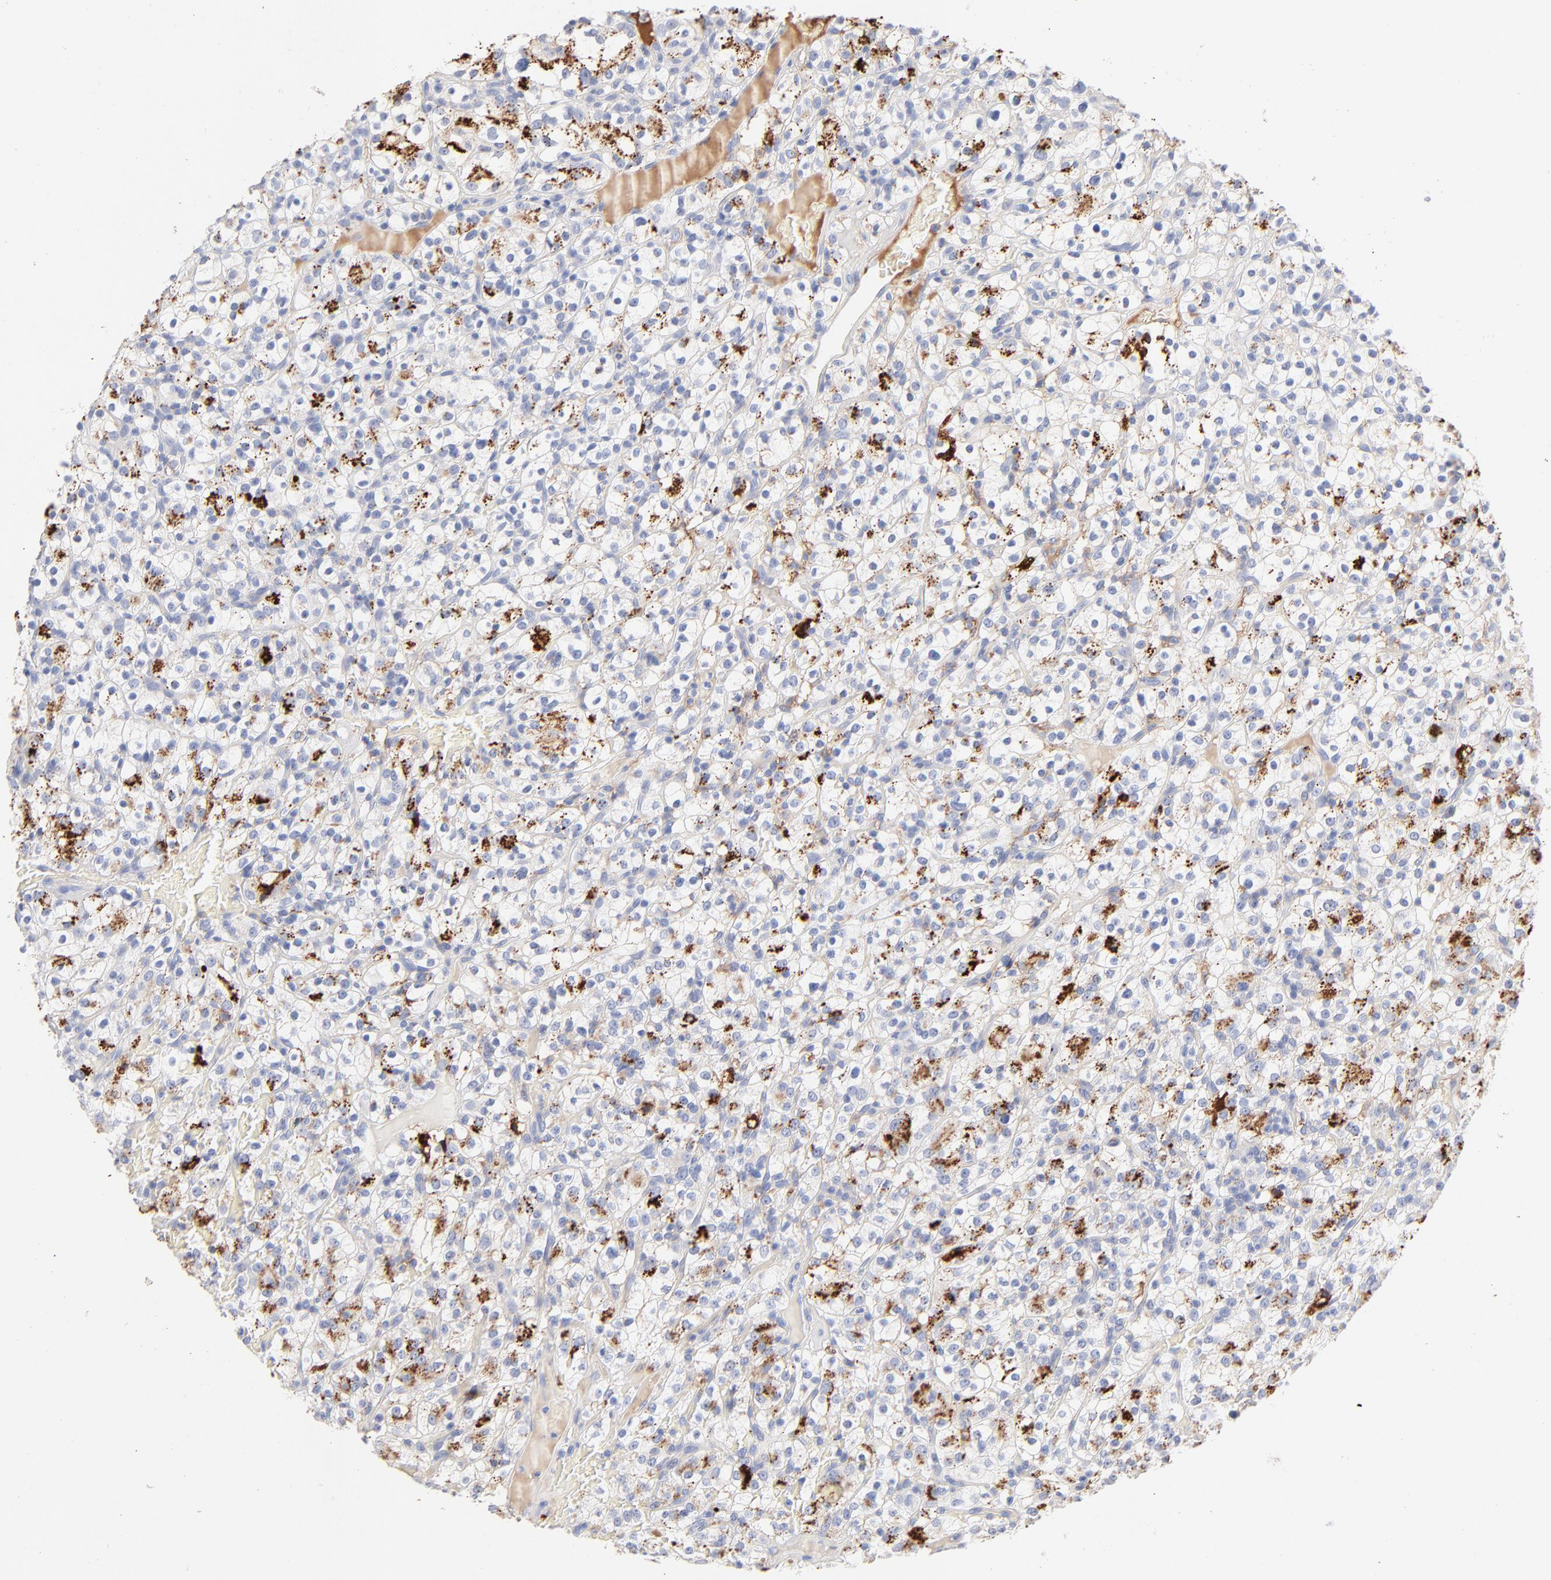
{"staining": {"intensity": "negative", "quantity": "none", "location": "none"}, "tissue": "renal cancer", "cell_type": "Tumor cells", "image_type": "cancer", "snomed": [{"axis": "morphology", "description": "Normal tissue, NOS"}, {"axis": "morphology", "description": "Adenocarcinoma, NOS"}, {"axis": "topography", "description": "Kidney"}], "caption": "There is no significant expression in tumor cells of renal adenocarcinoma.", "gene": "APOH", "patient": {"sex": "female", "age": 72}}